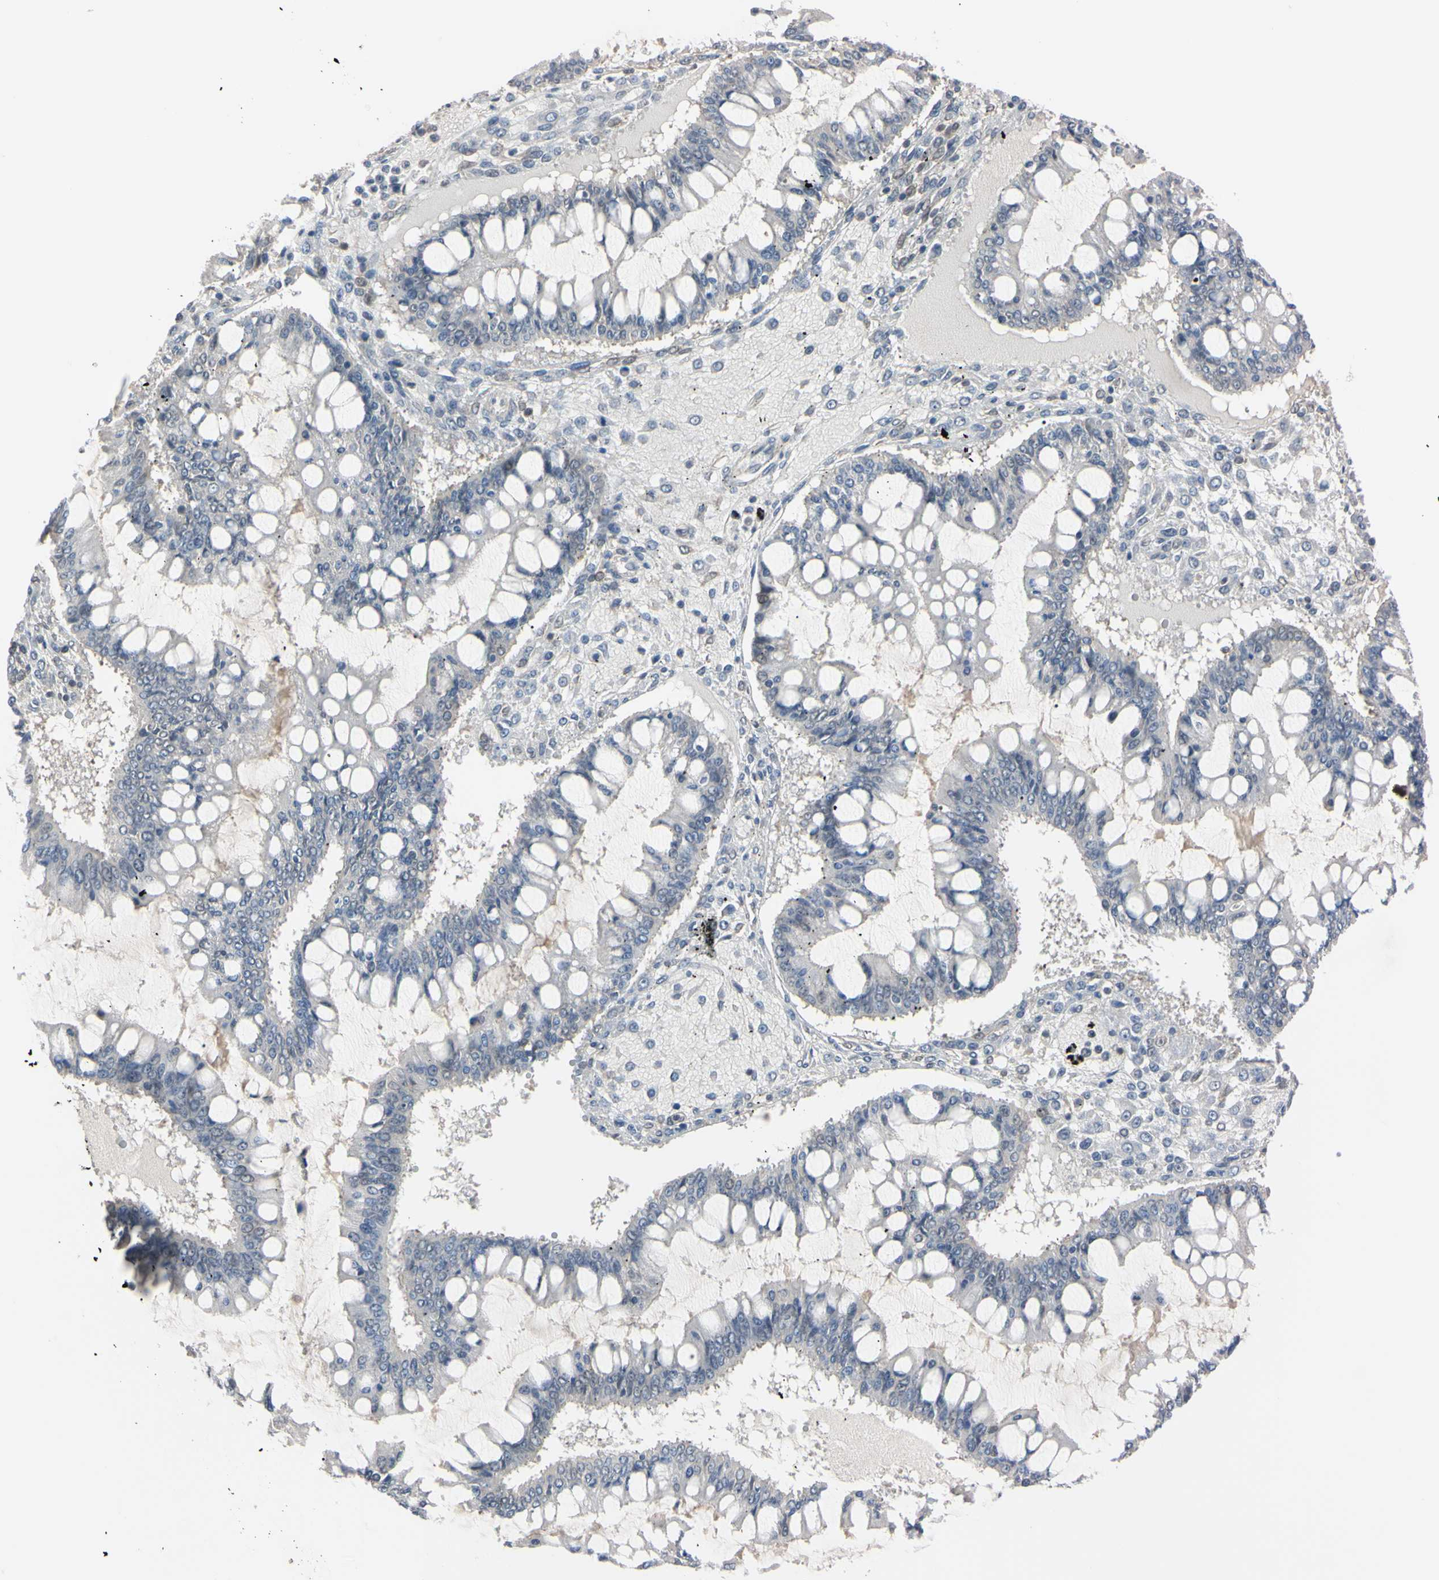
{"staining": {"intensity": "negative", "quantity": "none", "location": "none"}, "tissue": "ovarian cancer", "cell_type": "Tumor cells", "image_type": "cancer", "snomed": [{"axis": "morphology", "description": "Cystadenocarcinoma, mucinous, NOS"}, {"axis": "topography", "description": "Ovary"}], "caption": "Histopathology image shows no significant protein staining in tumor cells of ovarian cancer (mucinous cystadenocarcinoma).", "gene": "UBE2I", "patient": {"sex": "female", "age": 73}}